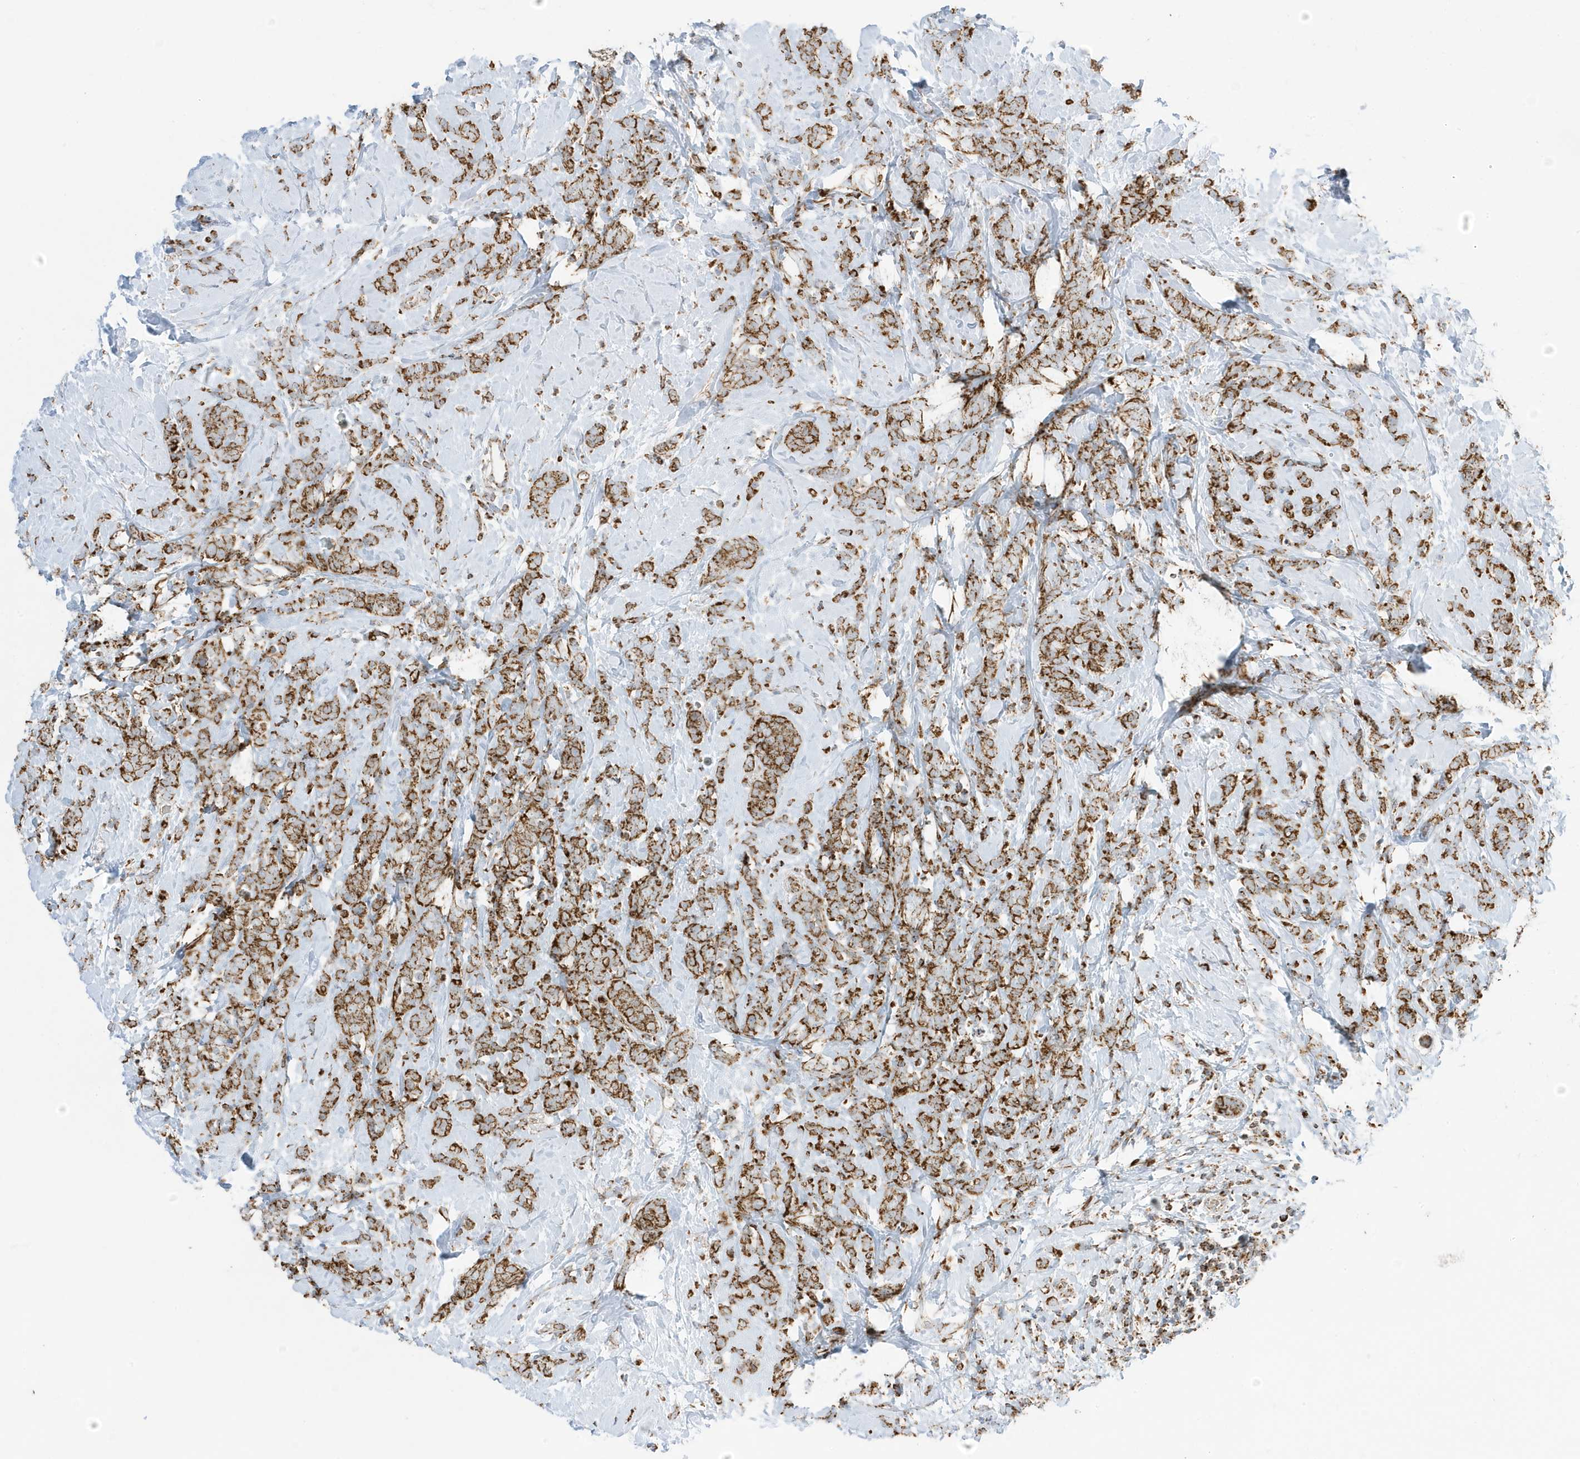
{"staining": {"intensity": "strong", "quantity": ">75%", "location": "cytoplasmic/membranous"}, "tissue": "breast cancer", "cell_type": "Tumor cells", "image_type": "cancer", "snomed": [{"axis": "morphology", "description": "Lobular carcinoma"}, {"axis": "topography", "description": "Breast"}], "caption": "Strong cytoplasmic/membranous protein staining is identified in approximately >75% of tumor cells in lobular carcinoma (breast).", "gene": "ATP5ME", "patient": {"sex": "female", "age": 58}}